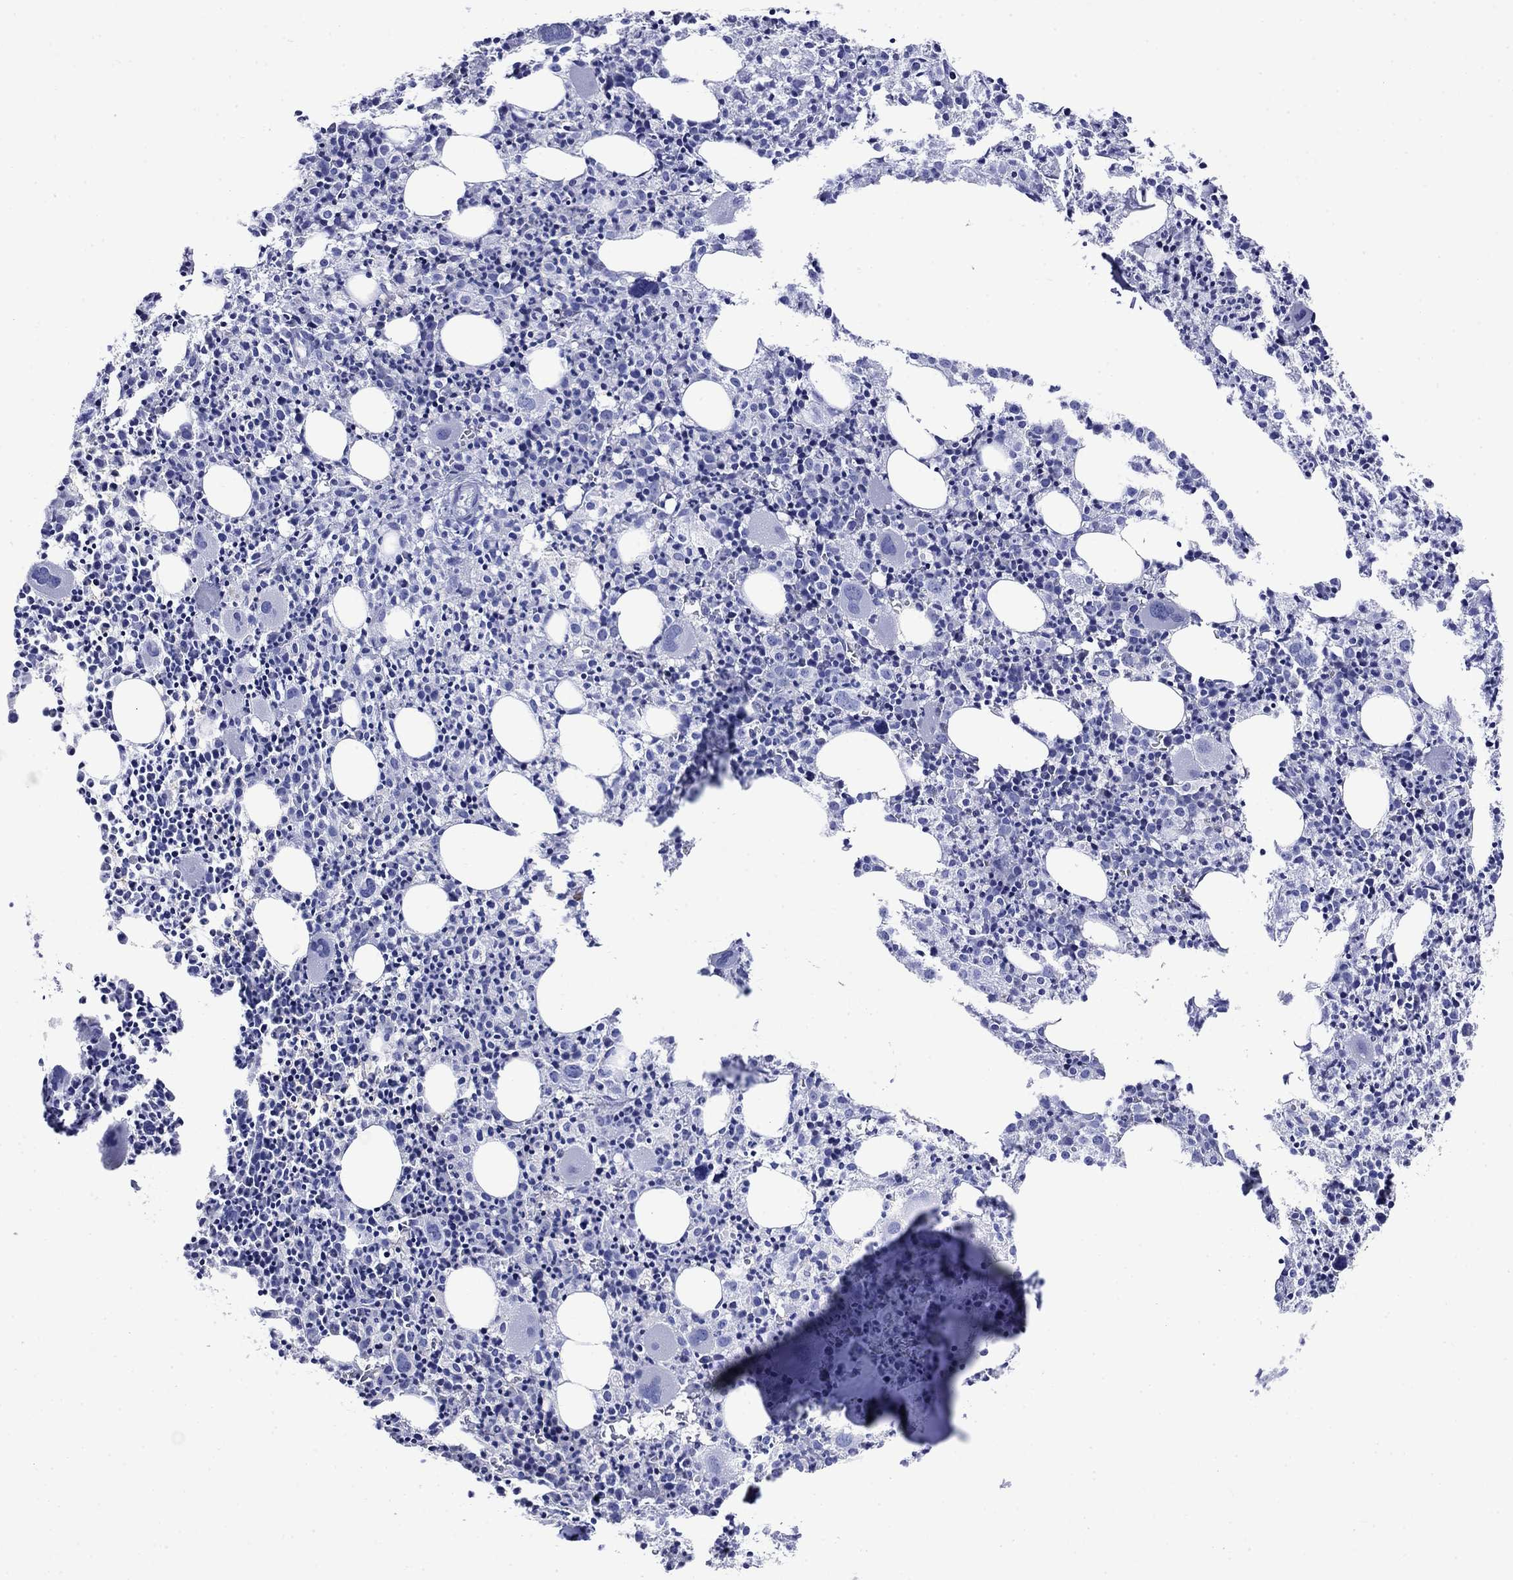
{"staining": {"intensity": "negative", "quantity": "none", "location": "none"}, "tissue": "bone marrow", "cell_type": "Hematopoietic cells", "image_type": "normal", "snomed": [{"axis": "morphology", "description": "Normal tissue, NOS"}, {"axis": "morphology", "description": "Inflammation, NOS"}, {"axis": "topography", "description": "Bone marrow"}], "caption": "IHC of normal bone marrow shows no staining in hematopoietic cells. (Immunohistochemistry (ihc), brightfield microscopy, high magnification).", "gene": "SLC1A2", "patient": {"sex": "male", "age": 3}}